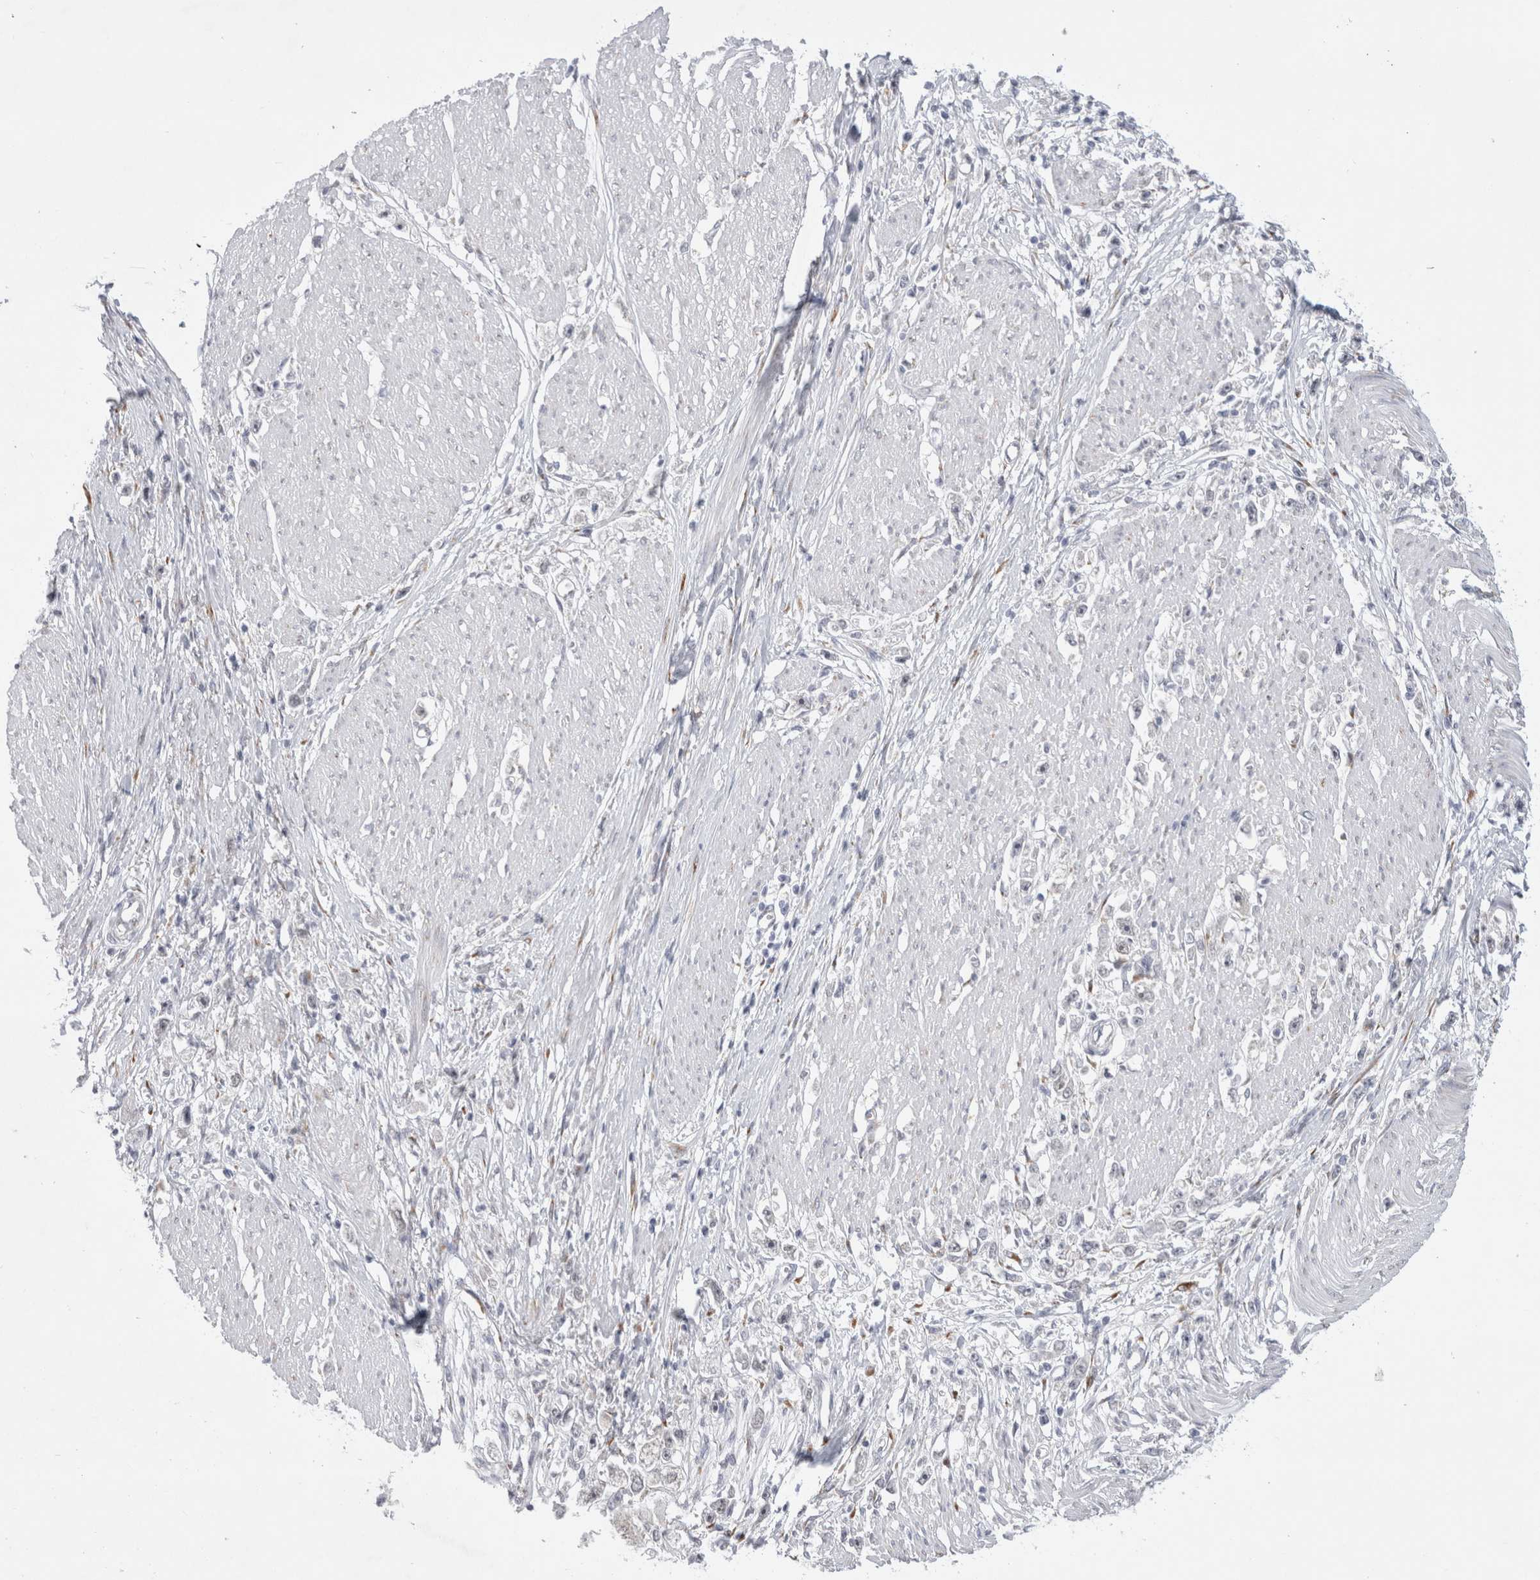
{"staining": {"intensity": "negative", "quantity": "none", "location": "none"}, "tissue": "stomach cancer", "cell_type": "Tumor cells", "image_type": "cancer", "snomed": [{"axis": "morphology", "description": "Adenocarcinoma, NOS"}, {"axis": "topography", "description": "Stomach"}], "caption": "IHC image of neoplastic tissue: adenocarcinoma (stomach) stained with DAB (3,3'-diaminobenzidine) reveals no significant protein staining in tumor cells.", "gene": "TRMT1L", "patient": {"sex": "female", "age": 59}}